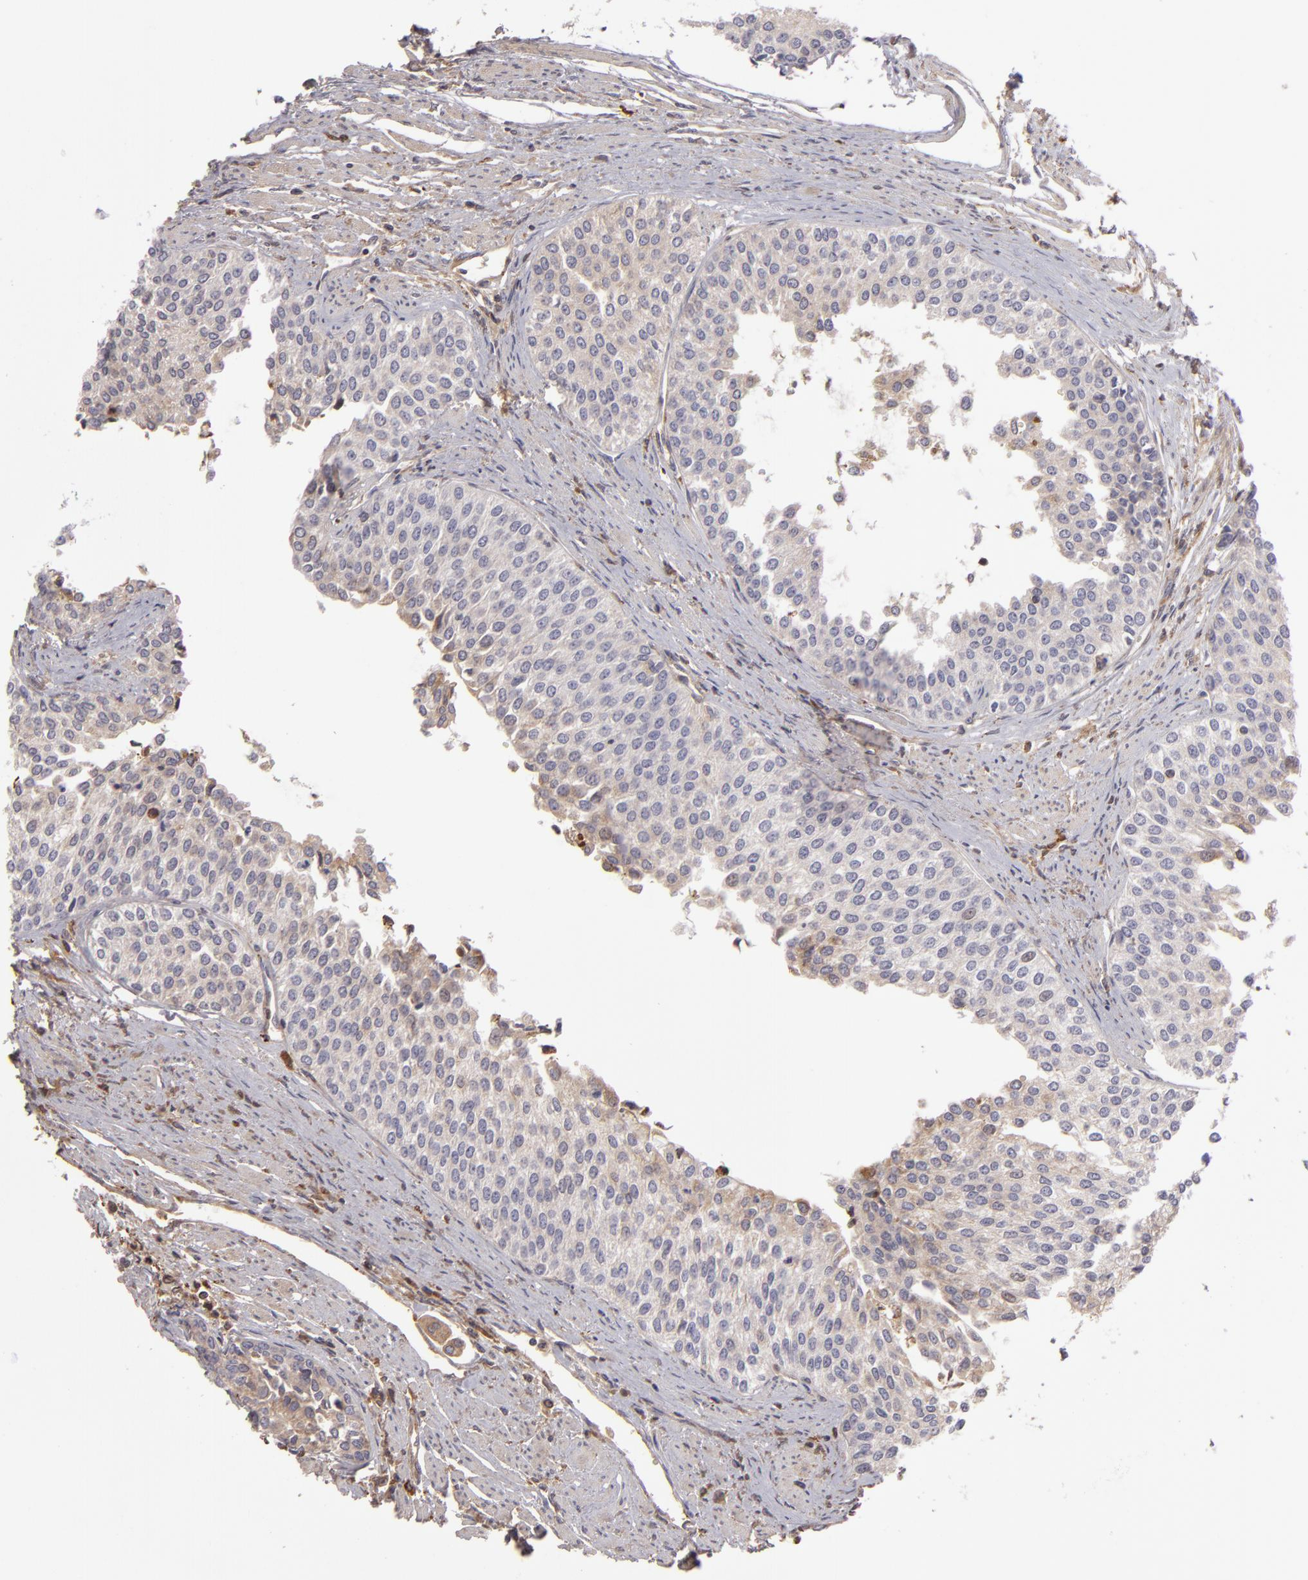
{"staining": {"intensity": "weak", "quantity": "25%-75%", "location": "cytoplasmic/membranous"}, "tissue": "urothelial cancer", "cell_type": "Tumor cells", "image_type": "cancer", "snomed": [{"axis": "morphology", "description": "Urothelial carcinoma, Low grade"}, {"axis": "topography", "description": "Urinary bladder"}], "caption": "A brown stain shows weak cytoplasmic/membranous expression of a protein in urothelial cancer tumor cells.", "gene": "CFB", "patient": {"sex": "female", "age": 73}}